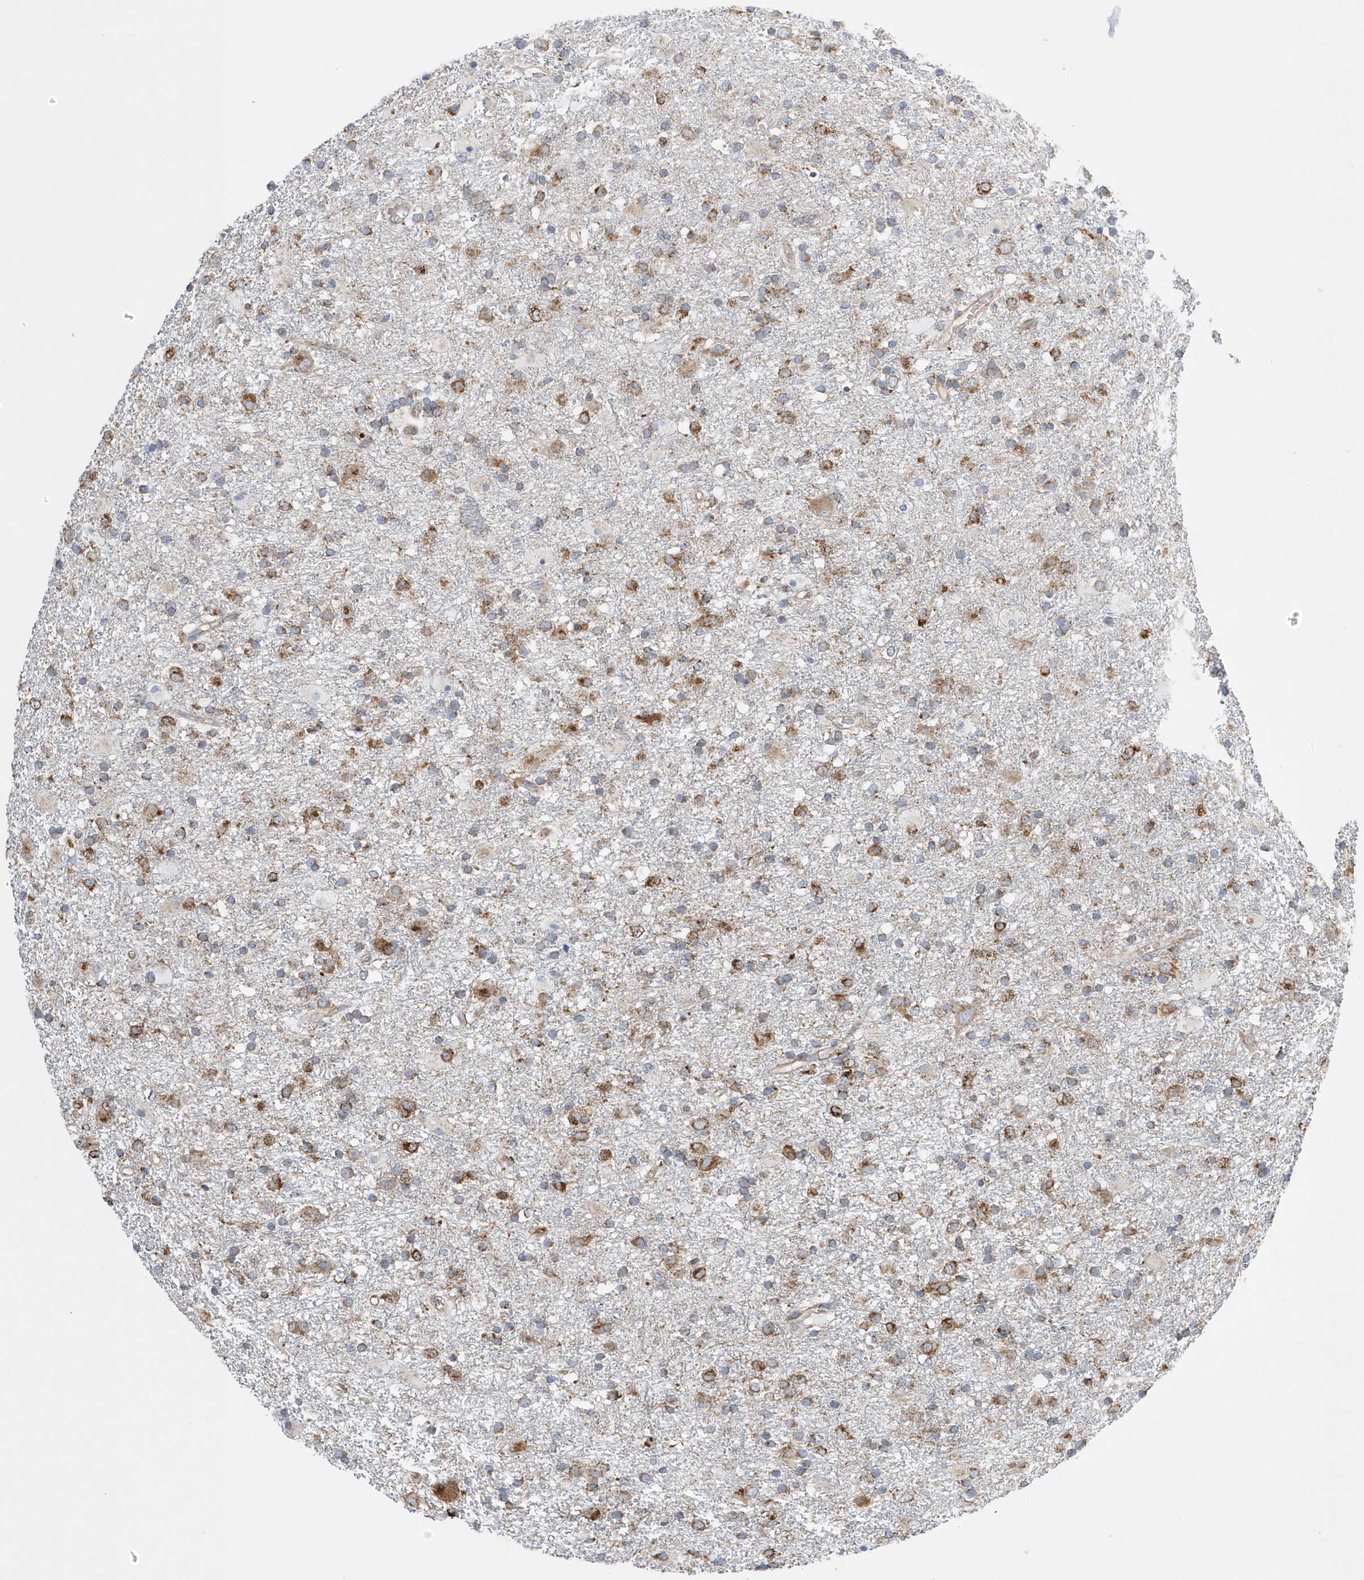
{"staining": {"intensity": "strong", "quantity": "25%-75%", "location": "cytoplasmic/membranous"}, "tissue": "glioma", "cell_type": "Tumor cells", "image_type": "cancer", "snomed": [{"axis": "morphology", "description": "Glioma, malignant, Low grade"}, {"axis": "topography", "description": "Brain"}], "caption": "IHC photomicrograph of neoplastic tissue: low-grade glioma (malignant) stained using IHC displays high levels of strong protein expression localized specifically in the cytoplasmic/membranous of tumor cells, appearing as a cytoplasmic/membranous brown color.", "gene": "SPATA5", "patient": {"sex": "male", "age": 65}}